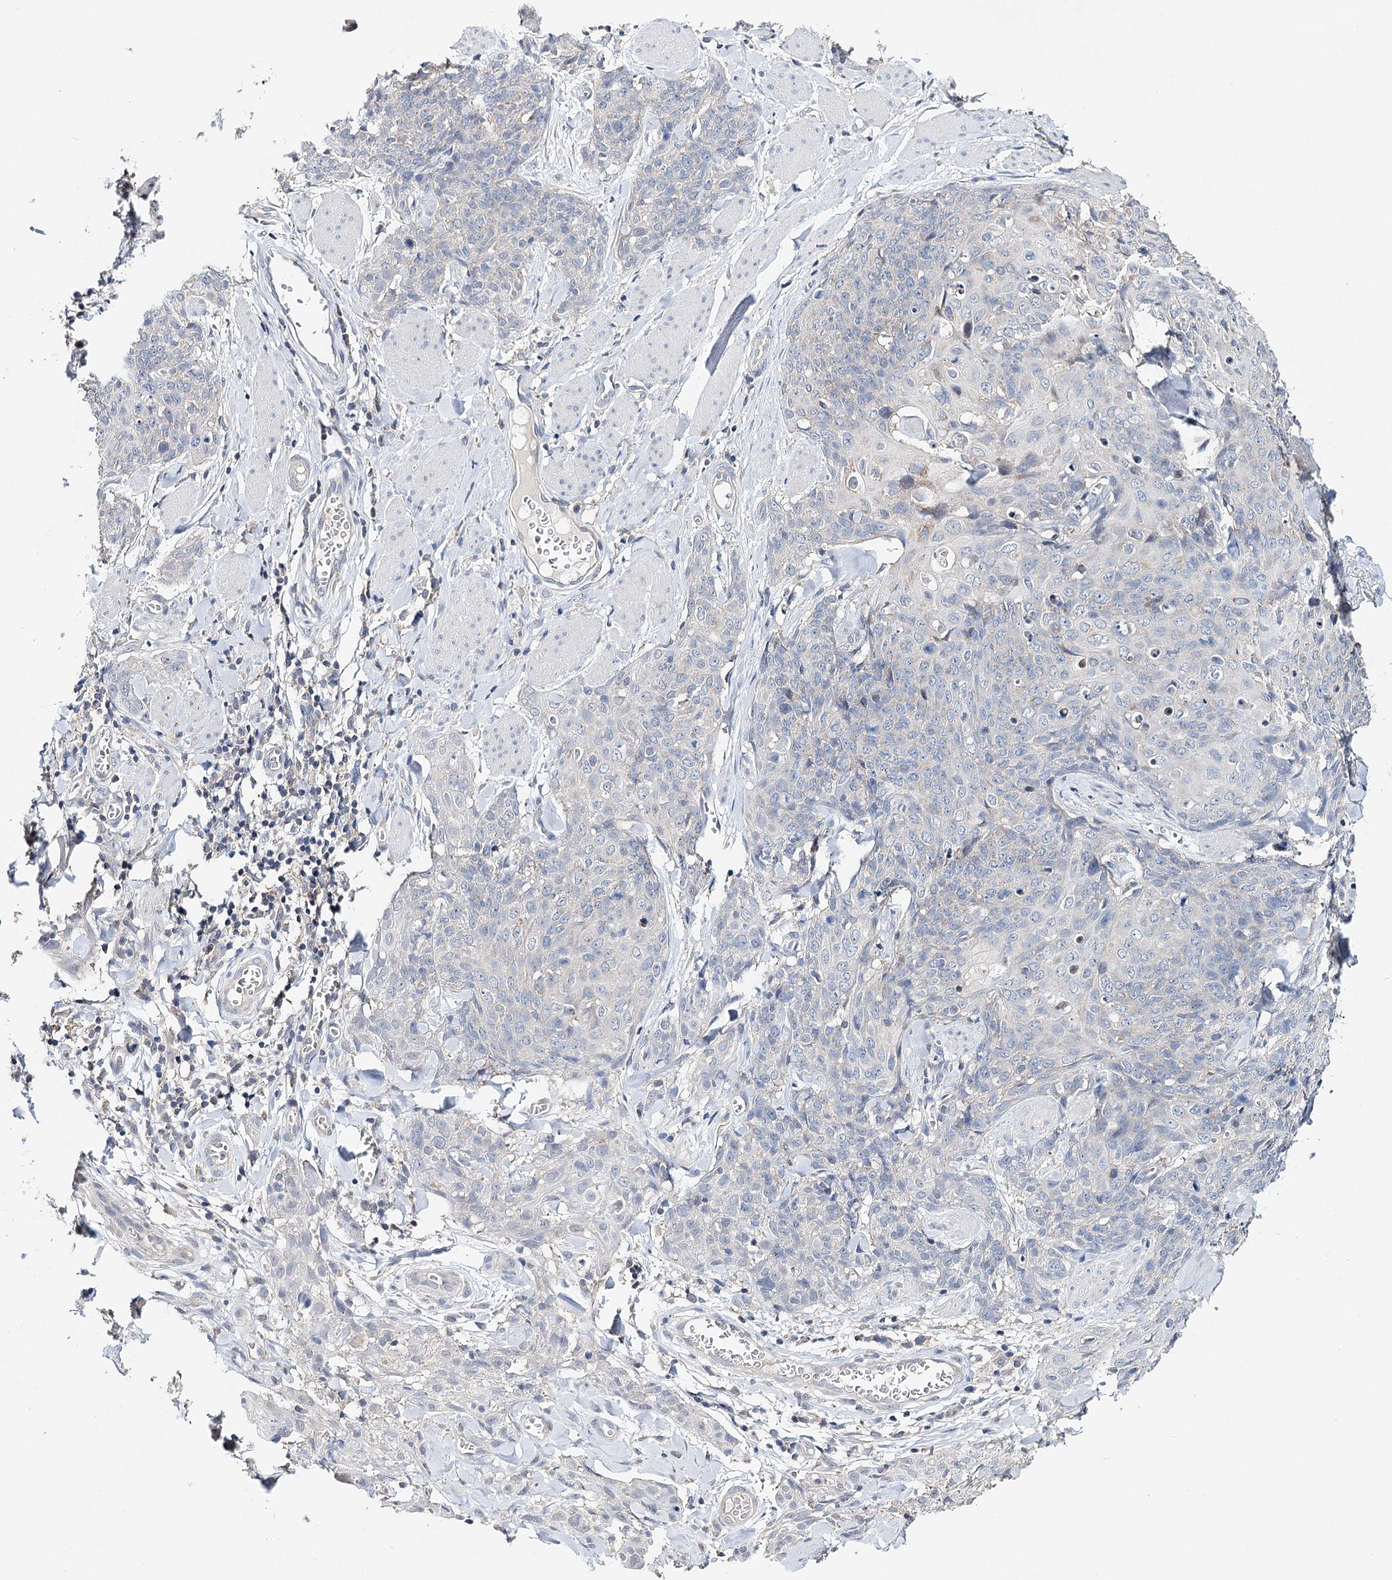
{"staining": {"intensity": "negative", "quantity": "none", "location": "none"}, "tissue": "skin cancer", "cell_type": "Tumor cells", "image_type": "cancer", "snomed": [{"axis": "morphology", "description": "Squamous cell carcinoma, NOS"}, {"axis": "topography", "description": "Skin"}, {"axis": "topography", "description": "Vulva"}], "caption": "Photomicrograph shows no significant protein staining in tumor cells of squamous cell carcinoma (skin). (DAB IHC with hematoxylin counter stain).", "gene": "CFAP46", "patient": {"sex": "female", "age": 85}}